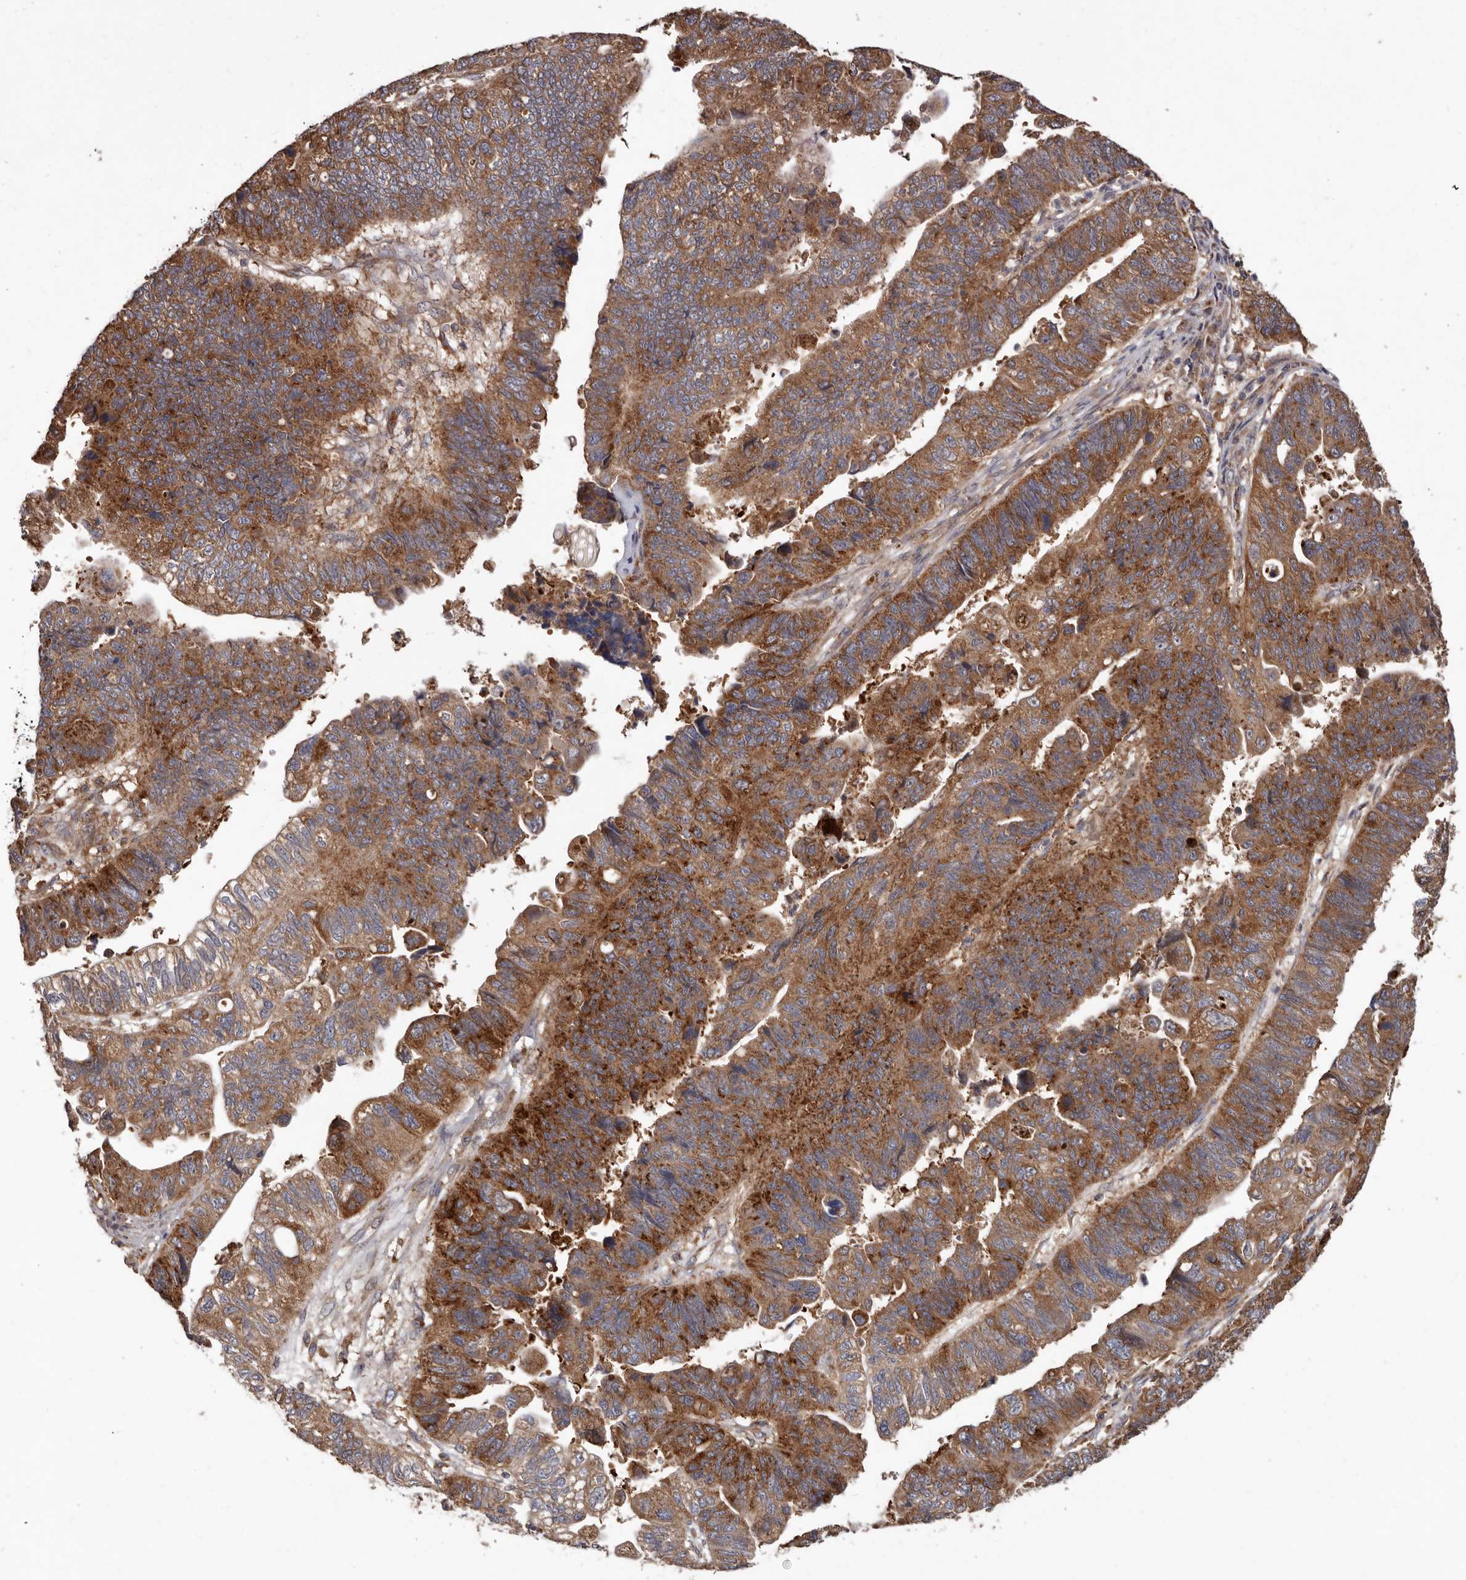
{"staining": {"intensity": "strong", "quantity": "25%-75%", "location": "cytoplasmic/membranous"}, "tissue": "stomach cancer", "cell_type": "Tumor cells", "image_type": "cancer", "snomed": [{"axis": "morphology", "description": "Adenocarcinoma, NOS"}, {"axis": "topography", "description": "Stomach"}], "caption": "About 25%-75% of tumor cells in stomach cancer (adenocarcinoma) reveal strong cytoplasmic/membranous protein expression as visualized by brown immunohistochemical staining.", "gene": "GOT1L1", "patient": {"sex": "male", "age": 59}}